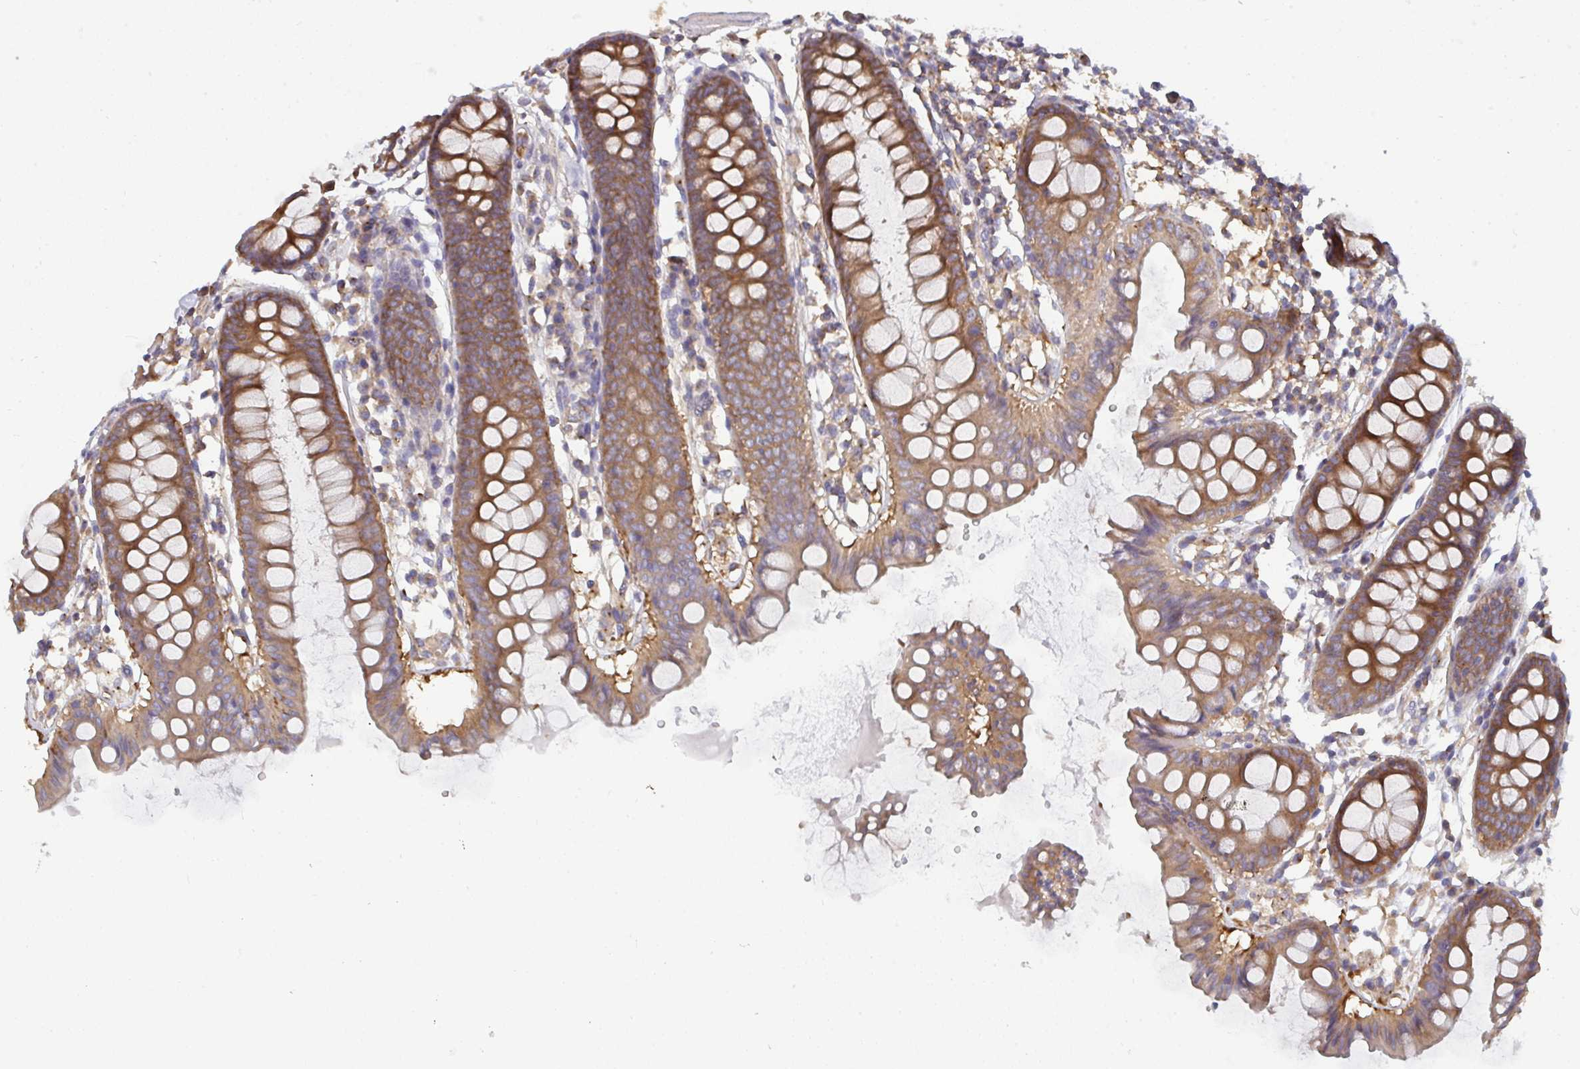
{"staining": {"intensity": "moderate", "quantity": ">75%", "location": "cytoplasmic/membranous"}, "tissue": "colon", "cell_type": "Endothelial cells", "image_type": "normal", "snomed": [{"axis": "morphology", "description": "Normal tissue, NOS"}, {"axis": "topography", "description": "Colon"}], "caption": "IHC (DAB) staining of unremarkable colon demonstrates moderate cytoplasmic/membranous protein staining in about >75% of endothelial cells.", "gene": "DYNC1I2", "patient": {"sex": "female", "age": 84}}